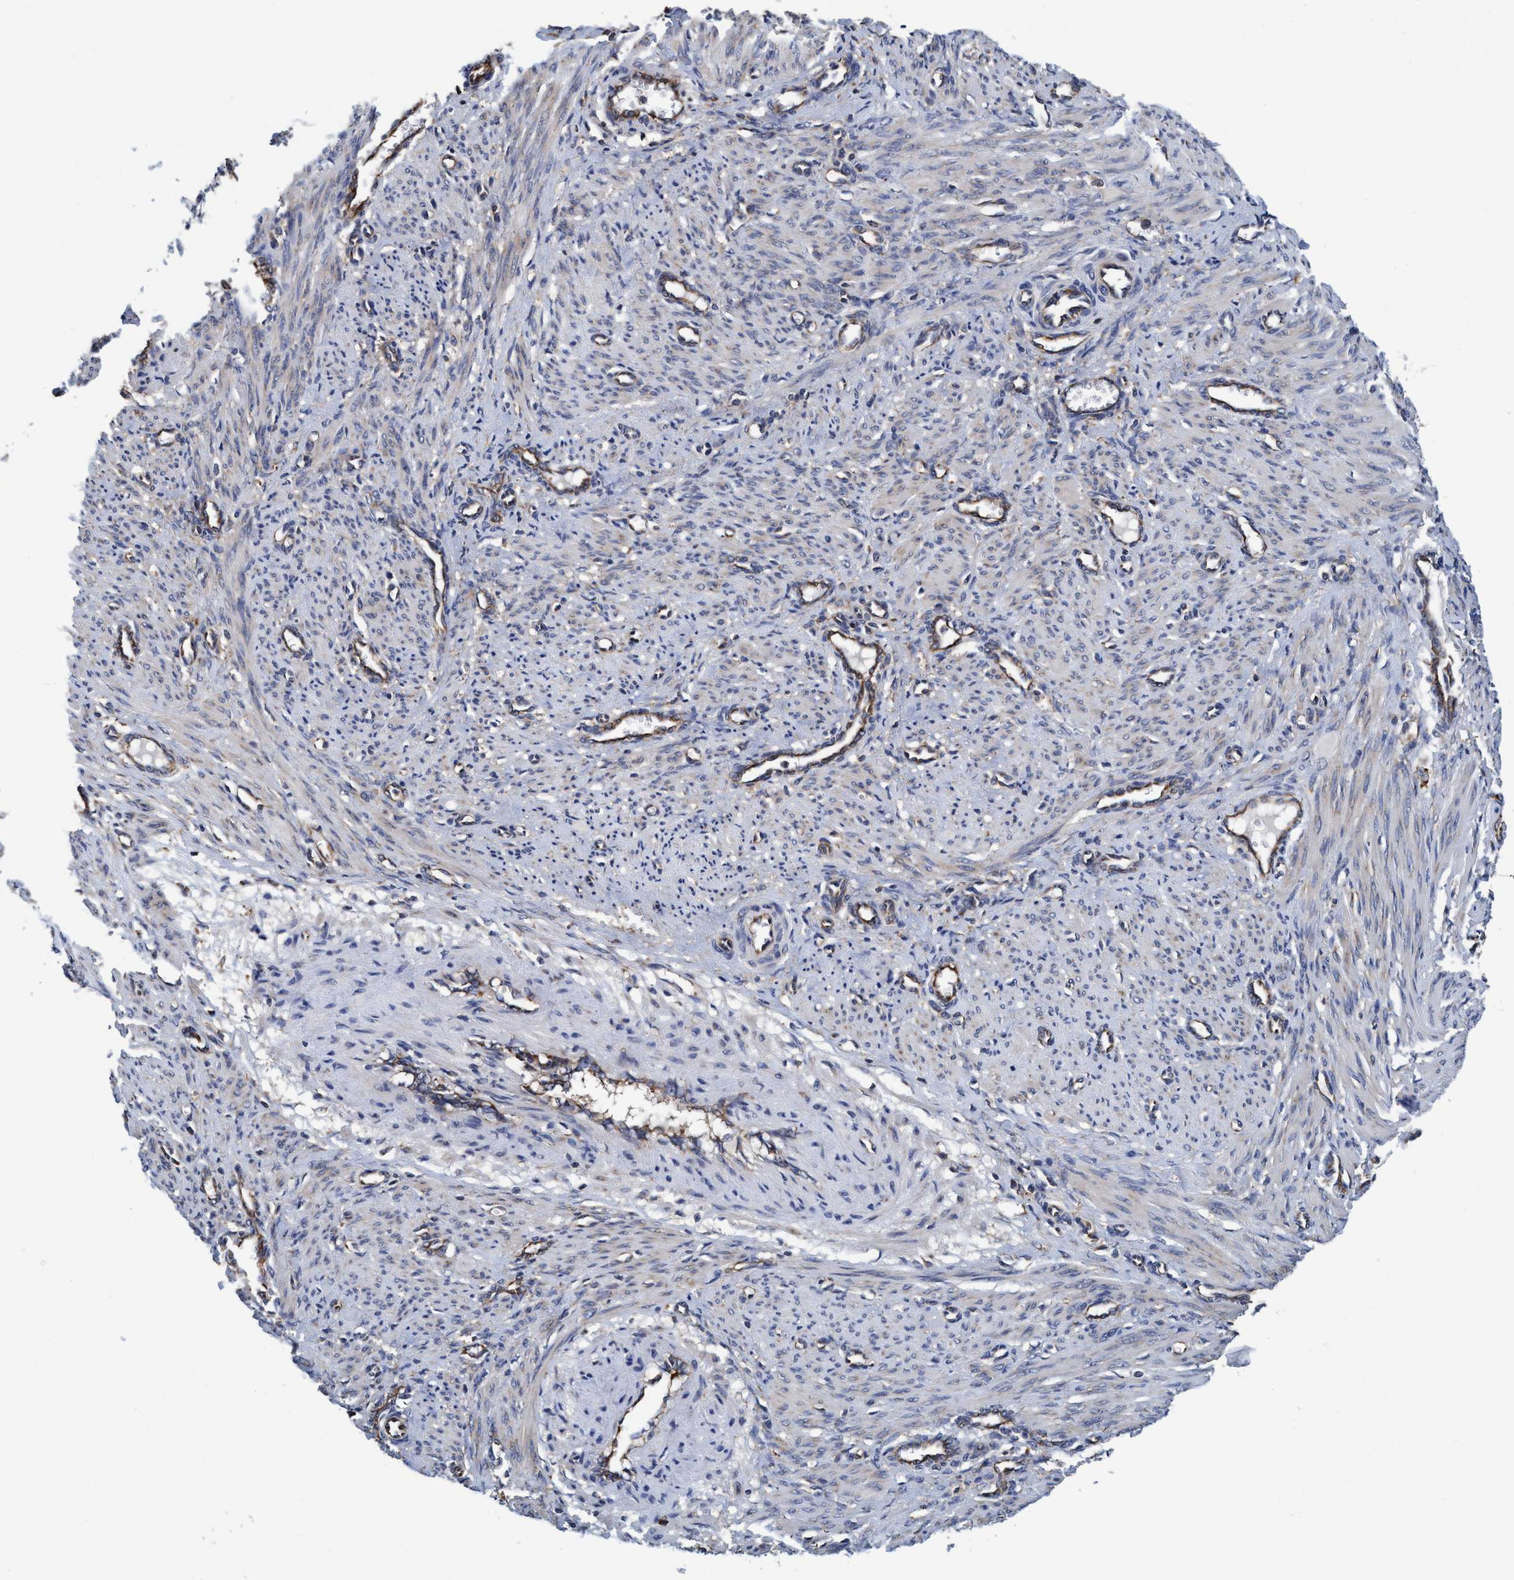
{"staining": {"intensity": "weak", "quantity": "25%-75%", "location": "cytoplasmic/membranous"}, "tissue": "smooth muscle", "cell_type": "Smooth muscle cells", "image_type": "normal", "snomed": [{"axis": "morphology", "description": "Normal tissue, NOS"}, {"axis": "topography", "description": "Endometrium"}], "caption": "This is an image of immunohistochemistry (IHC) staining of benign smooth muscle, which shows weak staining in the cytoplasmic/membranous of smooth muscle cells.", "gene": "ENDOG", "patient": {"sex": "female", "age": 33}}